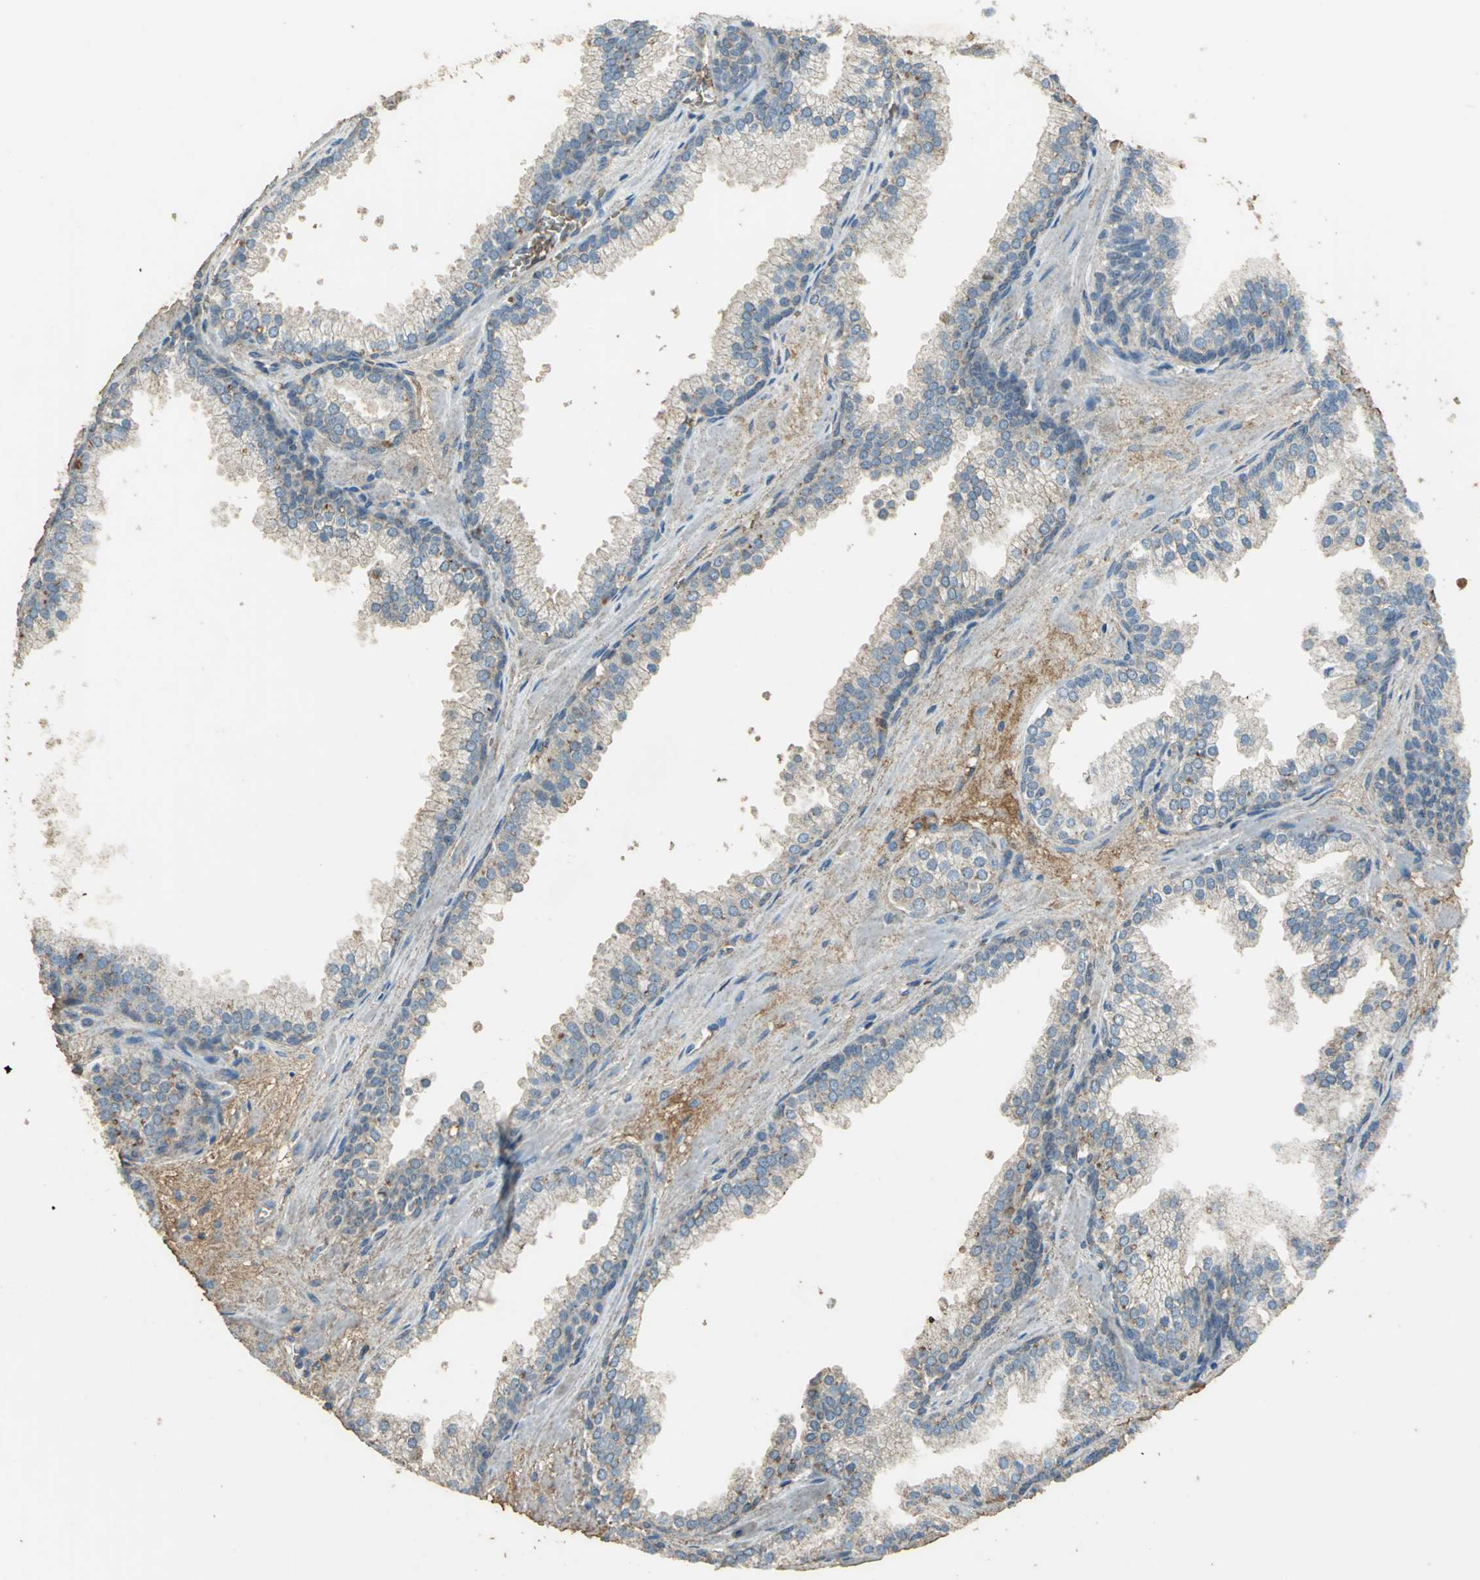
{"staining": {"intensity": "weak", "quantity": ">75%", "location": "cytoplasmic/membranous"}, "tissue": "prostate cancer", "cell_type": "Tumor cells", "image_type": "cancer", "snomed": [{"axis": "morphology", "description": "Adenocarcinoma, Low grade"}, {"axis": "topography", "description": "Prostate"}], "caption": "The photomicrograph displays staining of prostate cancer, revealing weak cytoplasmic/membranous protein positivity (brown color) within tumor cells.", "gene": "TRAPPC2", "patient": {"sex": "male", "age": 57}}